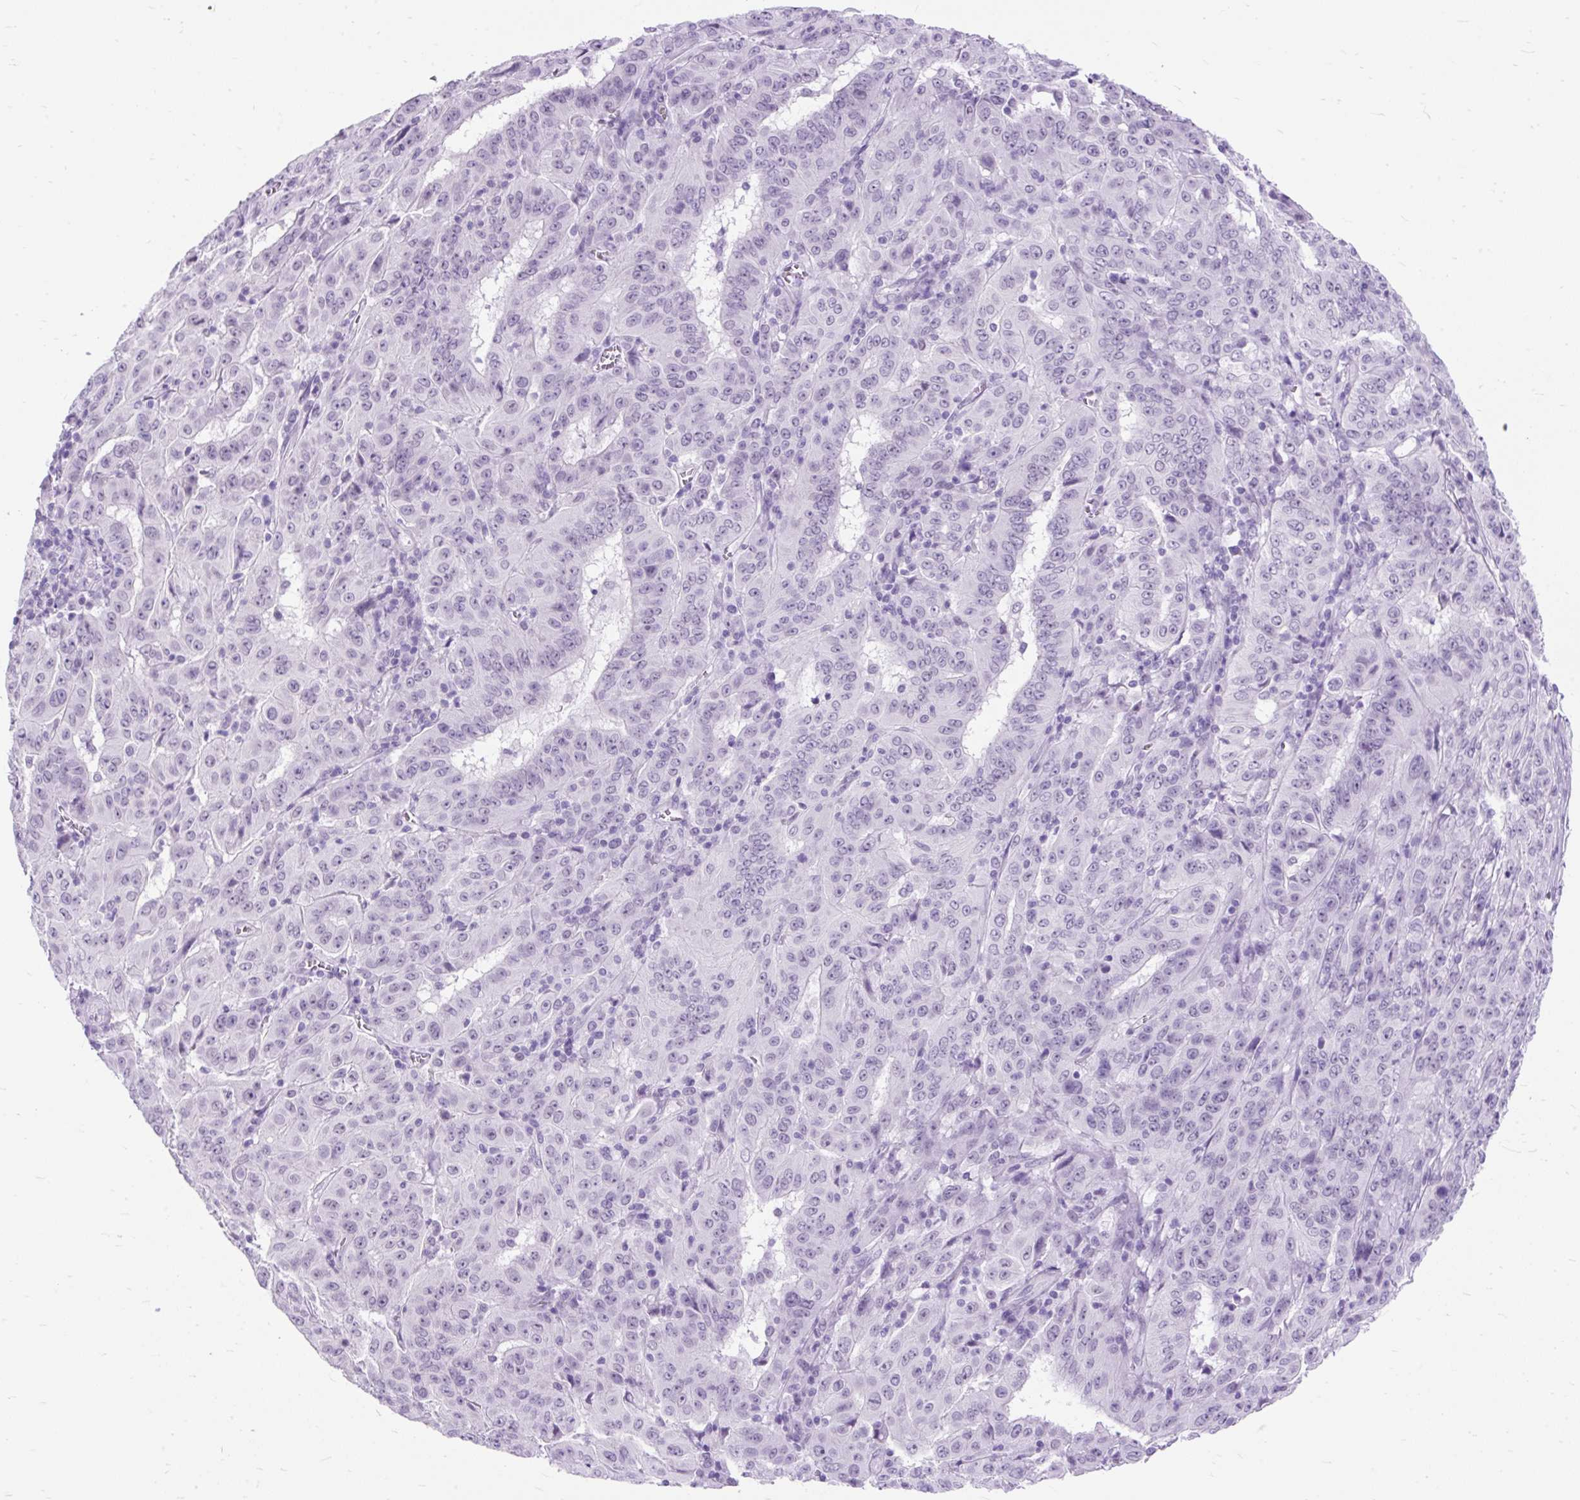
{"staining": {"intensity": "negative", "quantity": "none", "location": "none"}, "tissue": "pancreatic cancer", "cell_type": "Tumor cells", "image_type": "cancer", "snomed": [{"axis": "morphology", "description": "Adenocarcinoma, NOS"}, {"axis": "topography", "description": "Pancreas"}], "caption": "A photomicrograph of human pancreatic adenocarcinoma is negative for staining in tumor cells.", "gene": "SCGB1A1", "patient": {"sex": "male", "age": 63}}